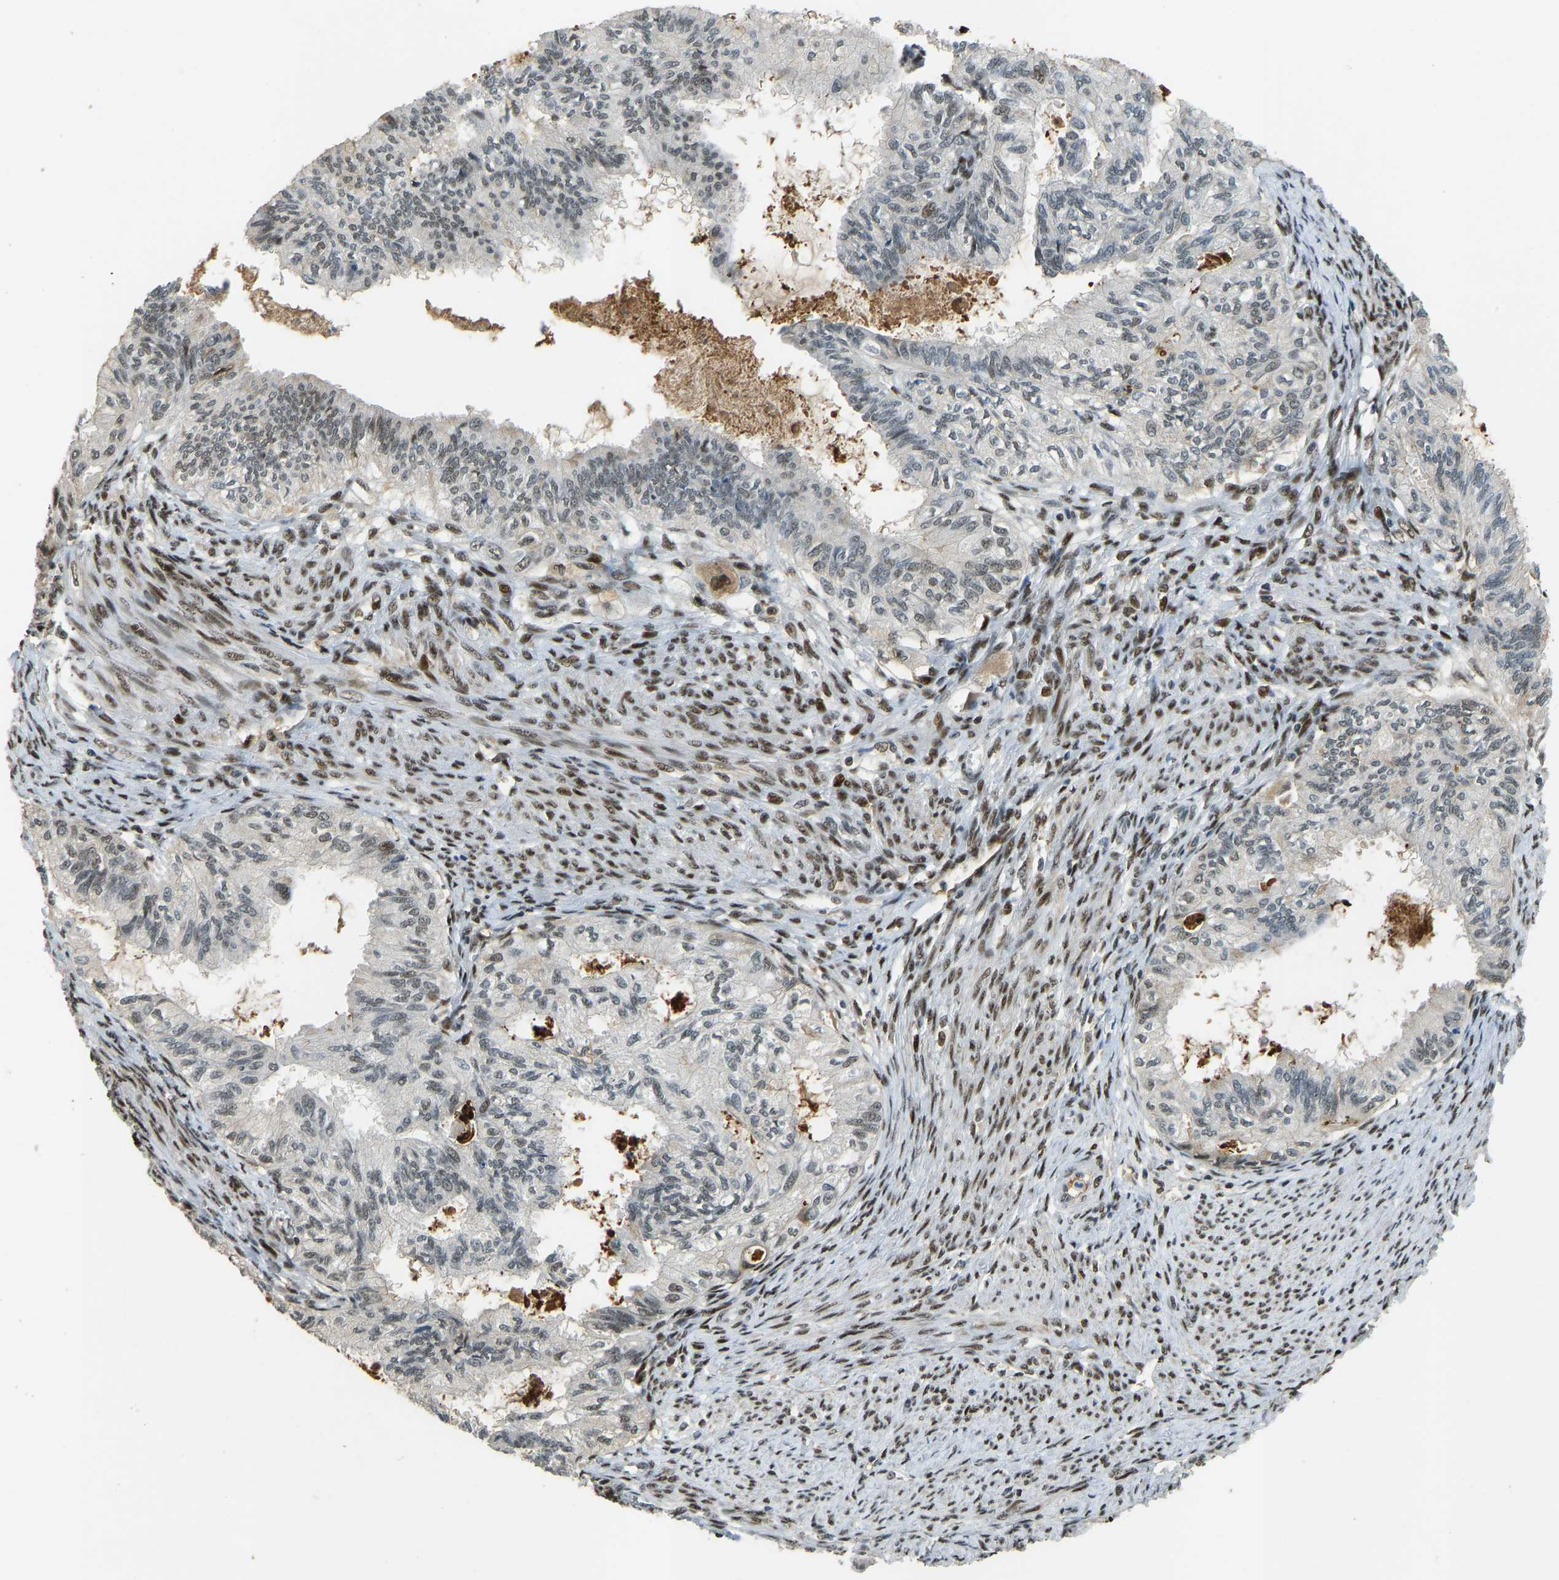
{"staining": {"intensity": "weak", "quantity": "25%-75%", "location": "cytoplasmic/membranous,nuclear"}, "tissue": "cervical cancer", "cell_type": "Tumor cells", "image_type": "cancer", "snomed": [{"axis": "morphology", "description": "Normal tissue, NOS"}, {"axis": "morphology", "description": "Adenocarcinoma, NOS"}, {"axis": "topography", "description": "Cervix"}, {"axis": "topography", "description": "Endometrium"}], "caption": "This micrograph displays immunohistochemistry (IHC) staining of cervical cancer, with low weak cytoplasmic/membranous and nuclear expression in approximately 25%-75% of tumor cells.", "gene": "FOXK1", "patient": {"sex": "female", "age": 86}}